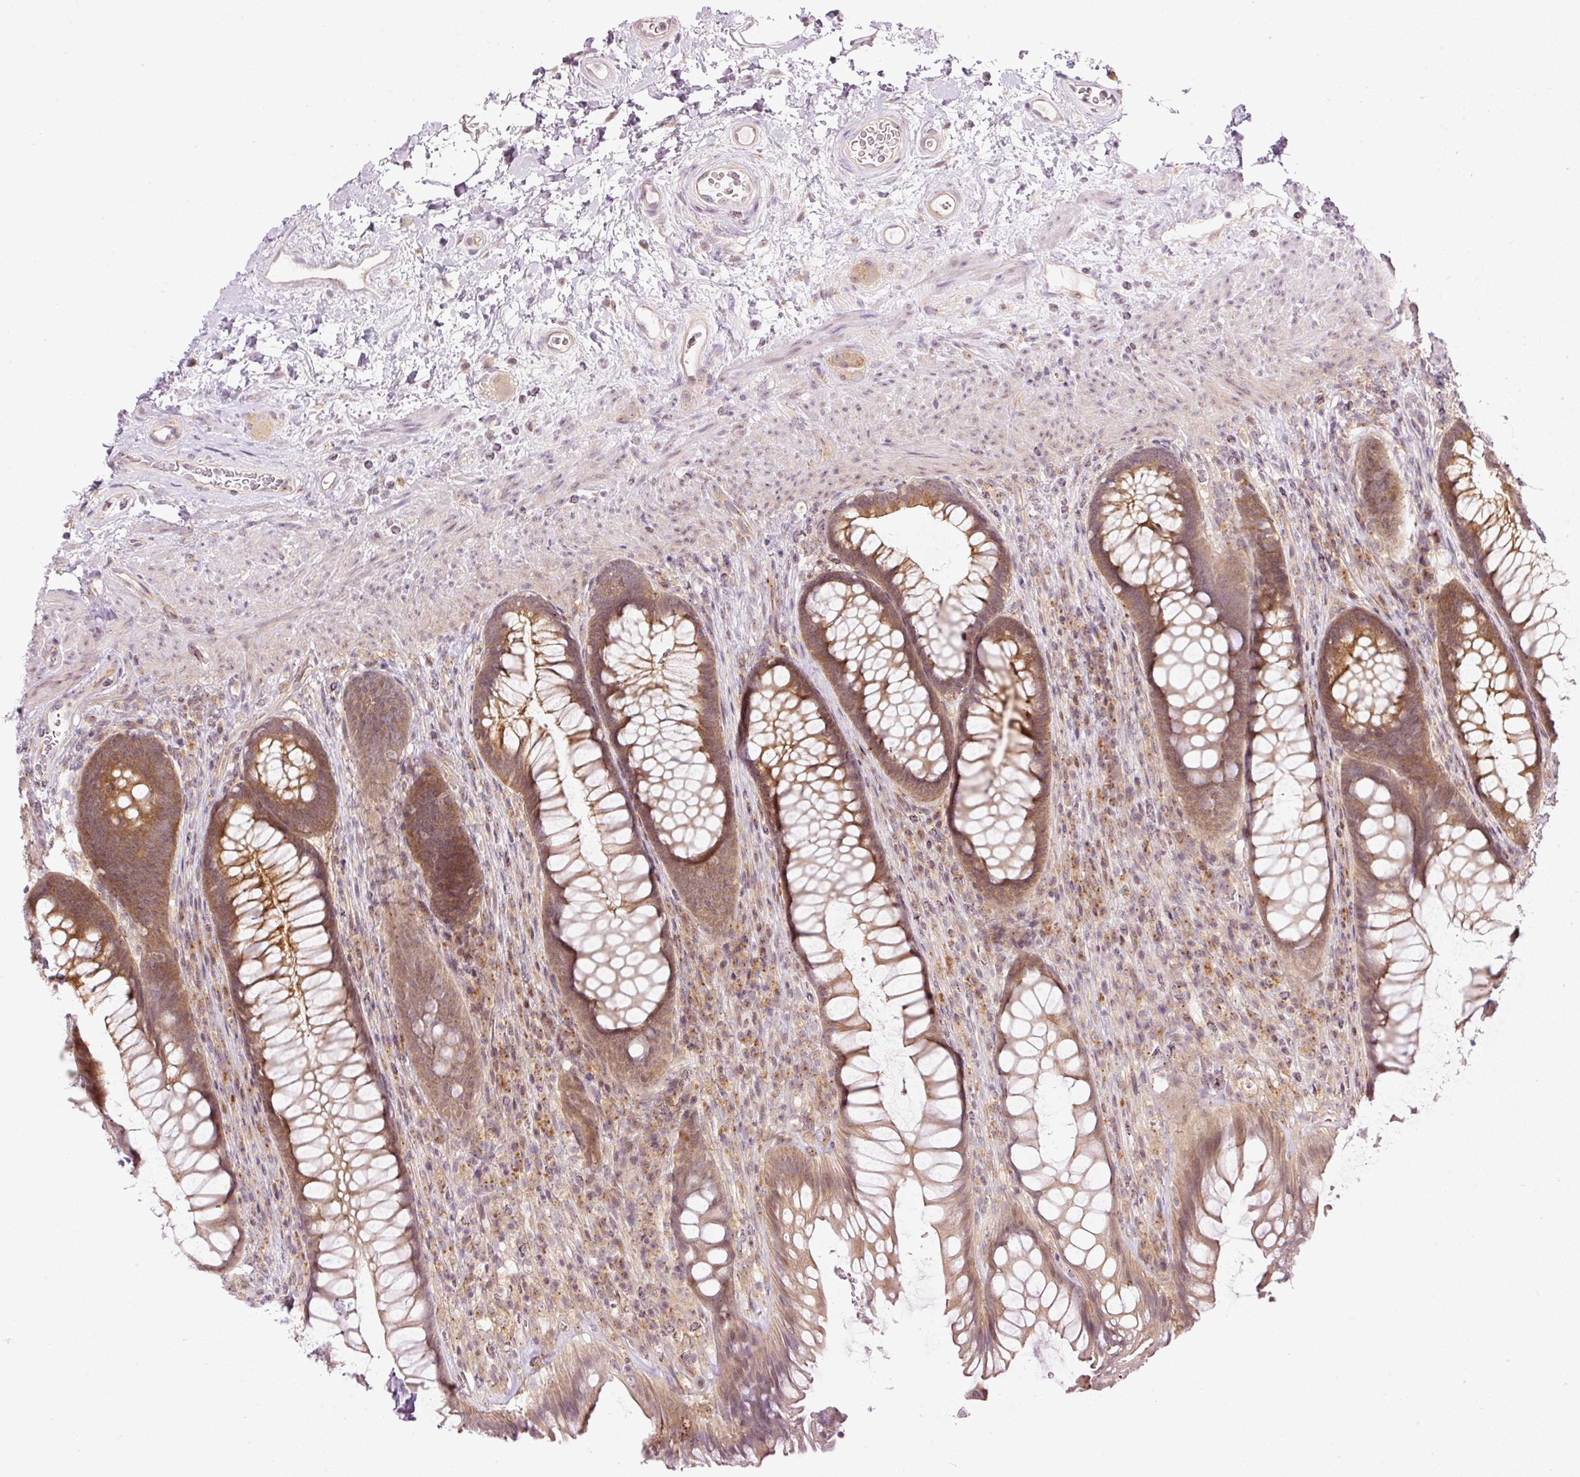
{"staining": {"intensity": "moderate", "quantity": ">75%", "location": "cytoplasmic/membranous"}, "tissue": "rectum", "cell_type": "Glandular cells", "image_type": "normal", "snomed": [{"axis": "morphology", "description": "Normal tissue, NOS"}, {"axis": "topography", "description": "Rectum"}], "caption": "Human rectum stained with a protein marker displays moderate staining in glandular cells.", "gene": "MZT2A", "patient": {"sex": "male", "age": 53}}